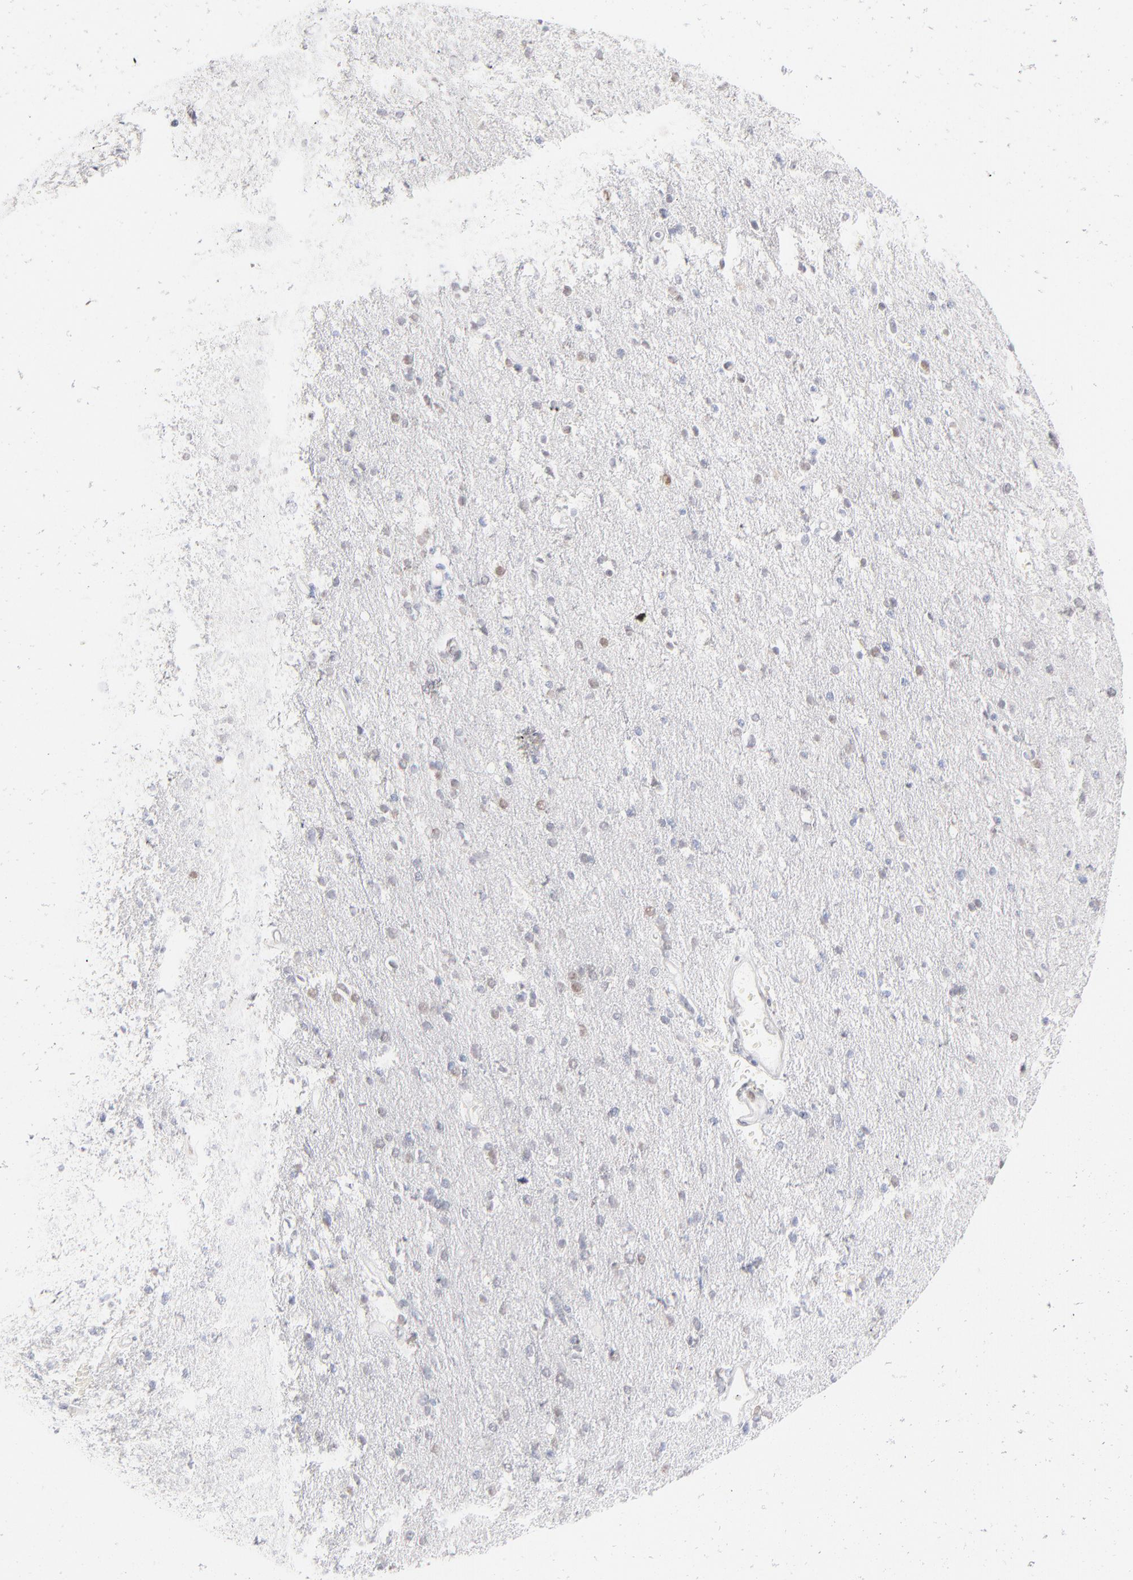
{"staining": {"intensity": "weak", "quantity": "<25%", "location": "nuclear"}, "tissue": "glioma", "cell_type": "Tumor cells", "image_type": "cancer", "snomed": [{"axis": "morphology", "description": "Glioma, malignant, High grade"}, {"axis": "topography", "description": "Brain"}], "caption": "The IHC photomicrograph has no significant staining in tumor cells of malignant glioma (high-grade) tissue.", "gene": "RBM3", "patient": {"sex": "male", "age": 33}}